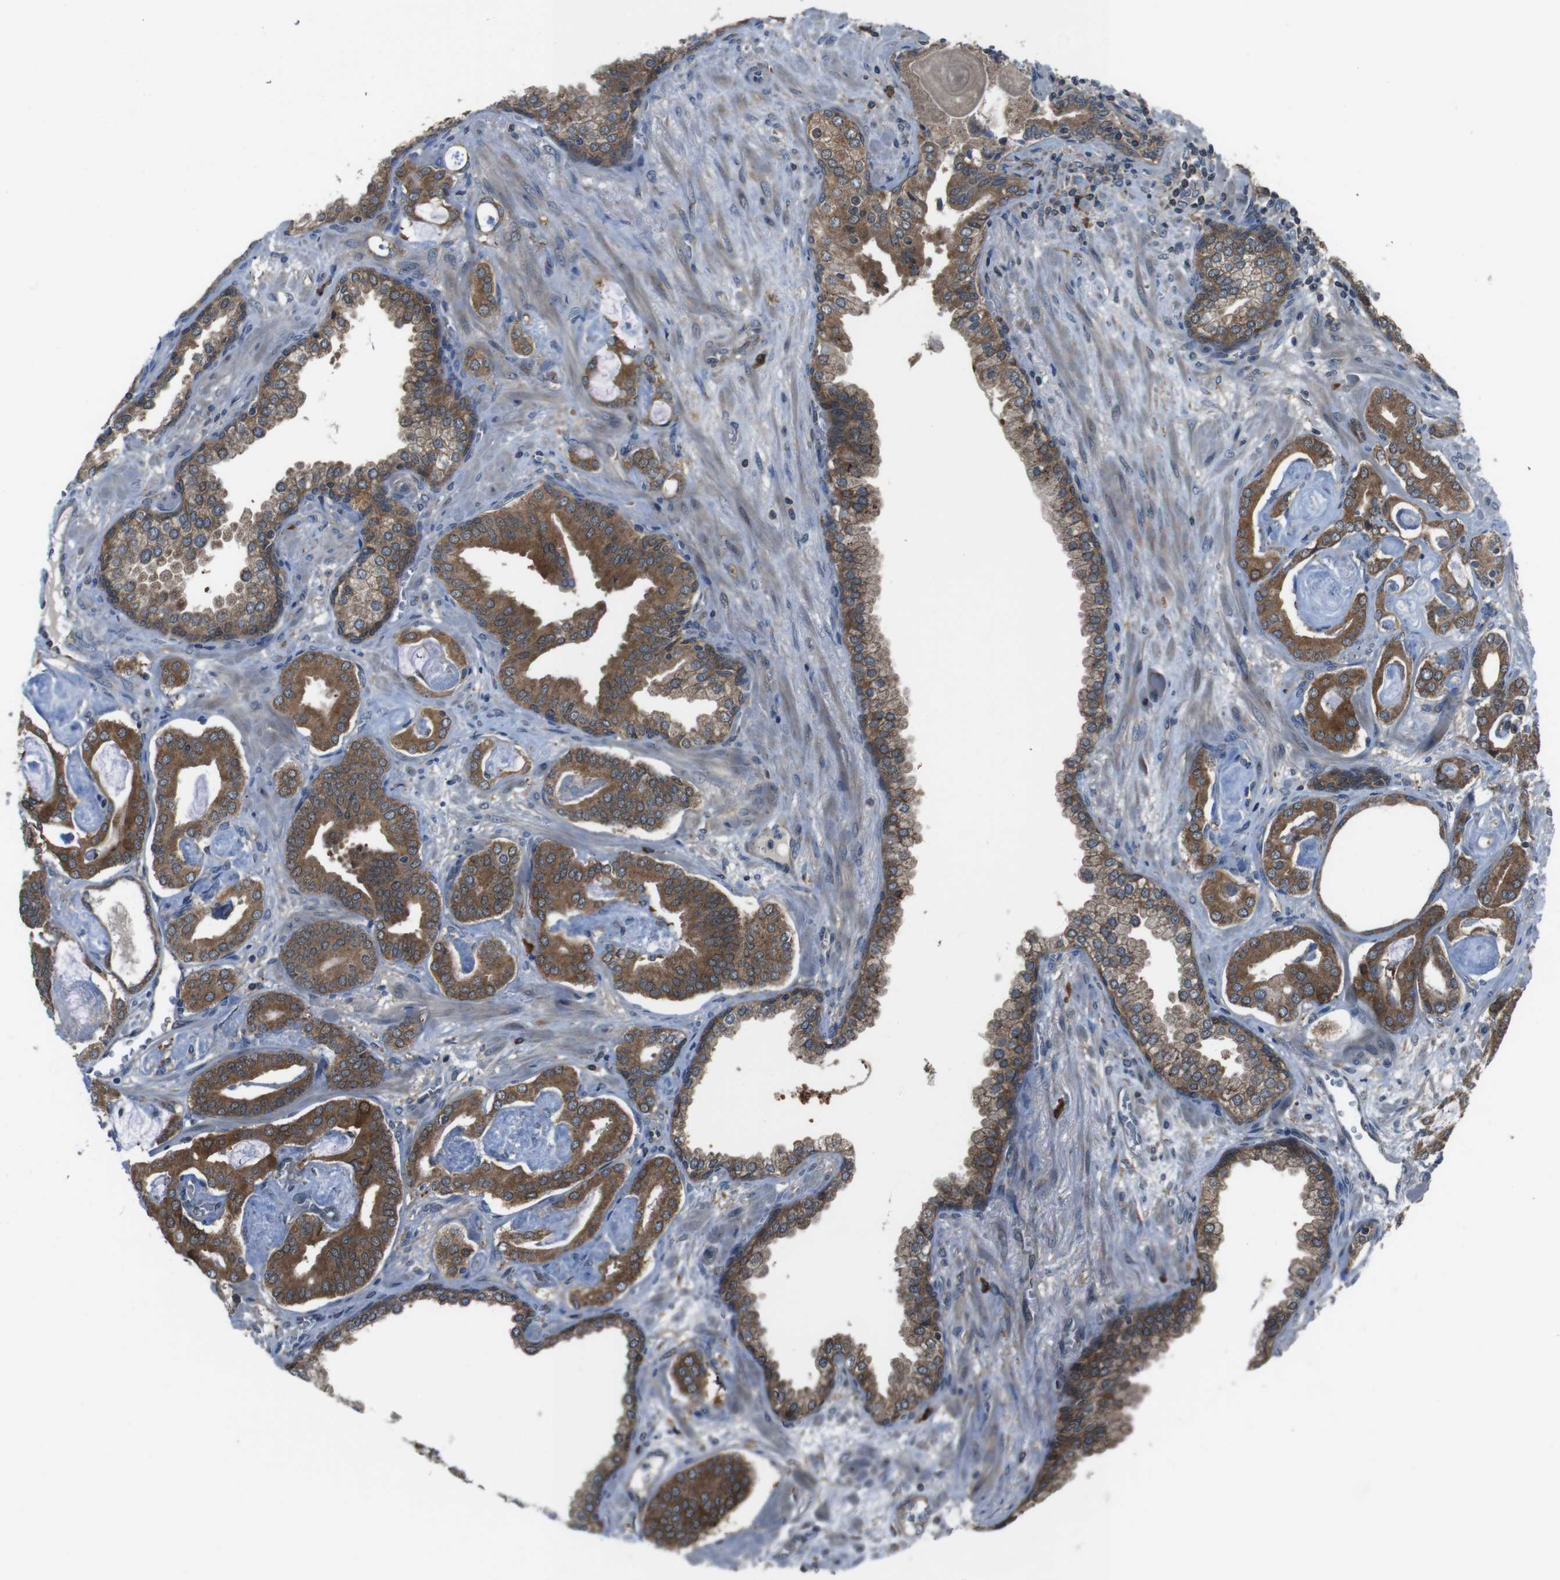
{"staining": {"intensity": "moderate", "quantity": ">75%", "location": "cytoplasmic/membranous"}, "tissue": "prostate cancer", "cell_type": "Tumor cells", "image_type": "cancer", "snomed": [{"axis": "morphology", "description": "Adenocarcinoma, Low grade"}, {"axis": "topography", "description": "Prostate"}], "caption": "A micrograph of human adenocarcinoma (low-grade) (prostate) stained for a protein shows moderate cytoplasmic/membranous brown staining in tumor cells.", "gene": "SSR3", "patient": {"sex": "male", "age": 53}}